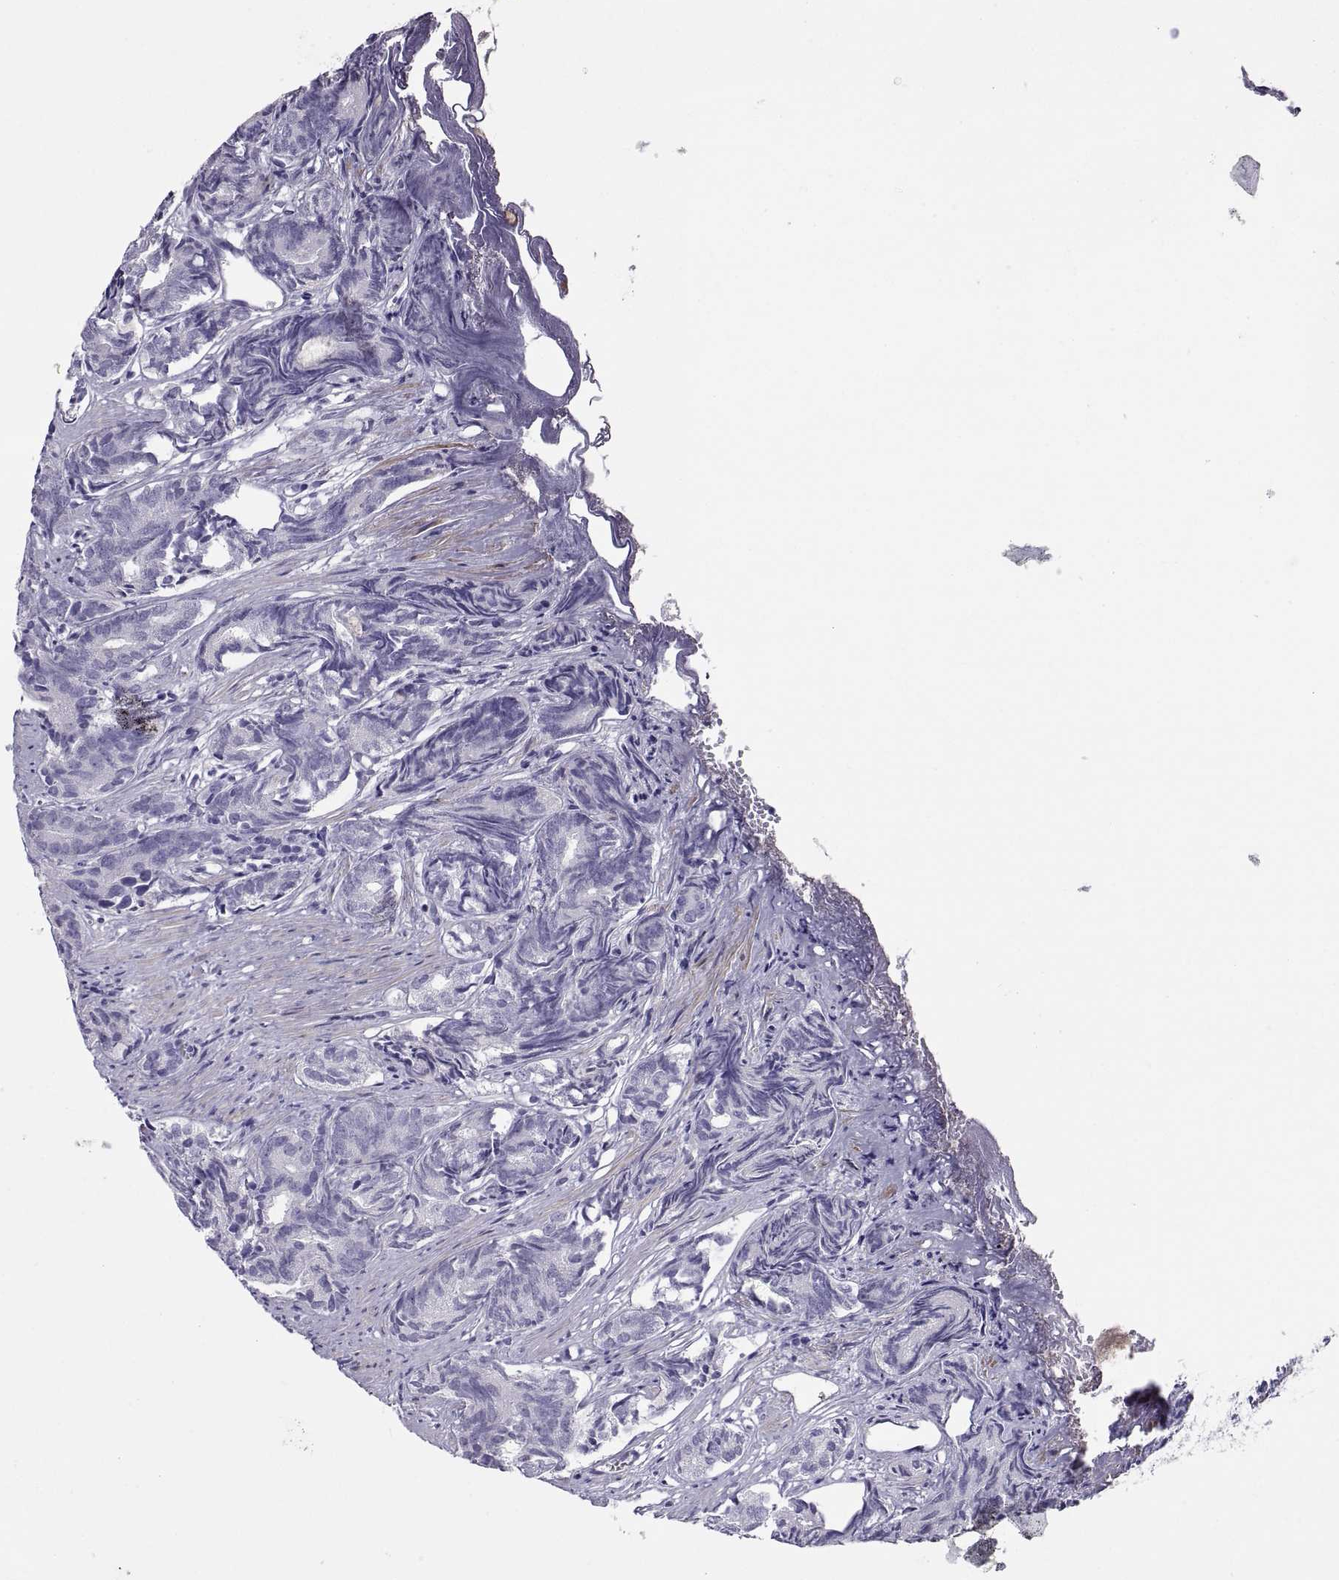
{"staining": {"intensity": "negative", "quantity": "none", "location": "none"}, "tissue": "prostate cancer", "cell_type": "Tumor cells", "image_type": "cancer", "snomed": [{"axis": "morphology", "description": "Adenocarcinoma, High grade"}, {"axis": "topography", "description": "Prostate"}], "caption": "An immunohistochemistry (IHC) histopathology image of prostate cancer (high-grade adenocarcinoma) is shown. There is no staining in tumor cells of prostate cancer (high-grade adenocarcinoma).", "gene": "RGS20", "patient": {"sex": "male", "age": 84}}